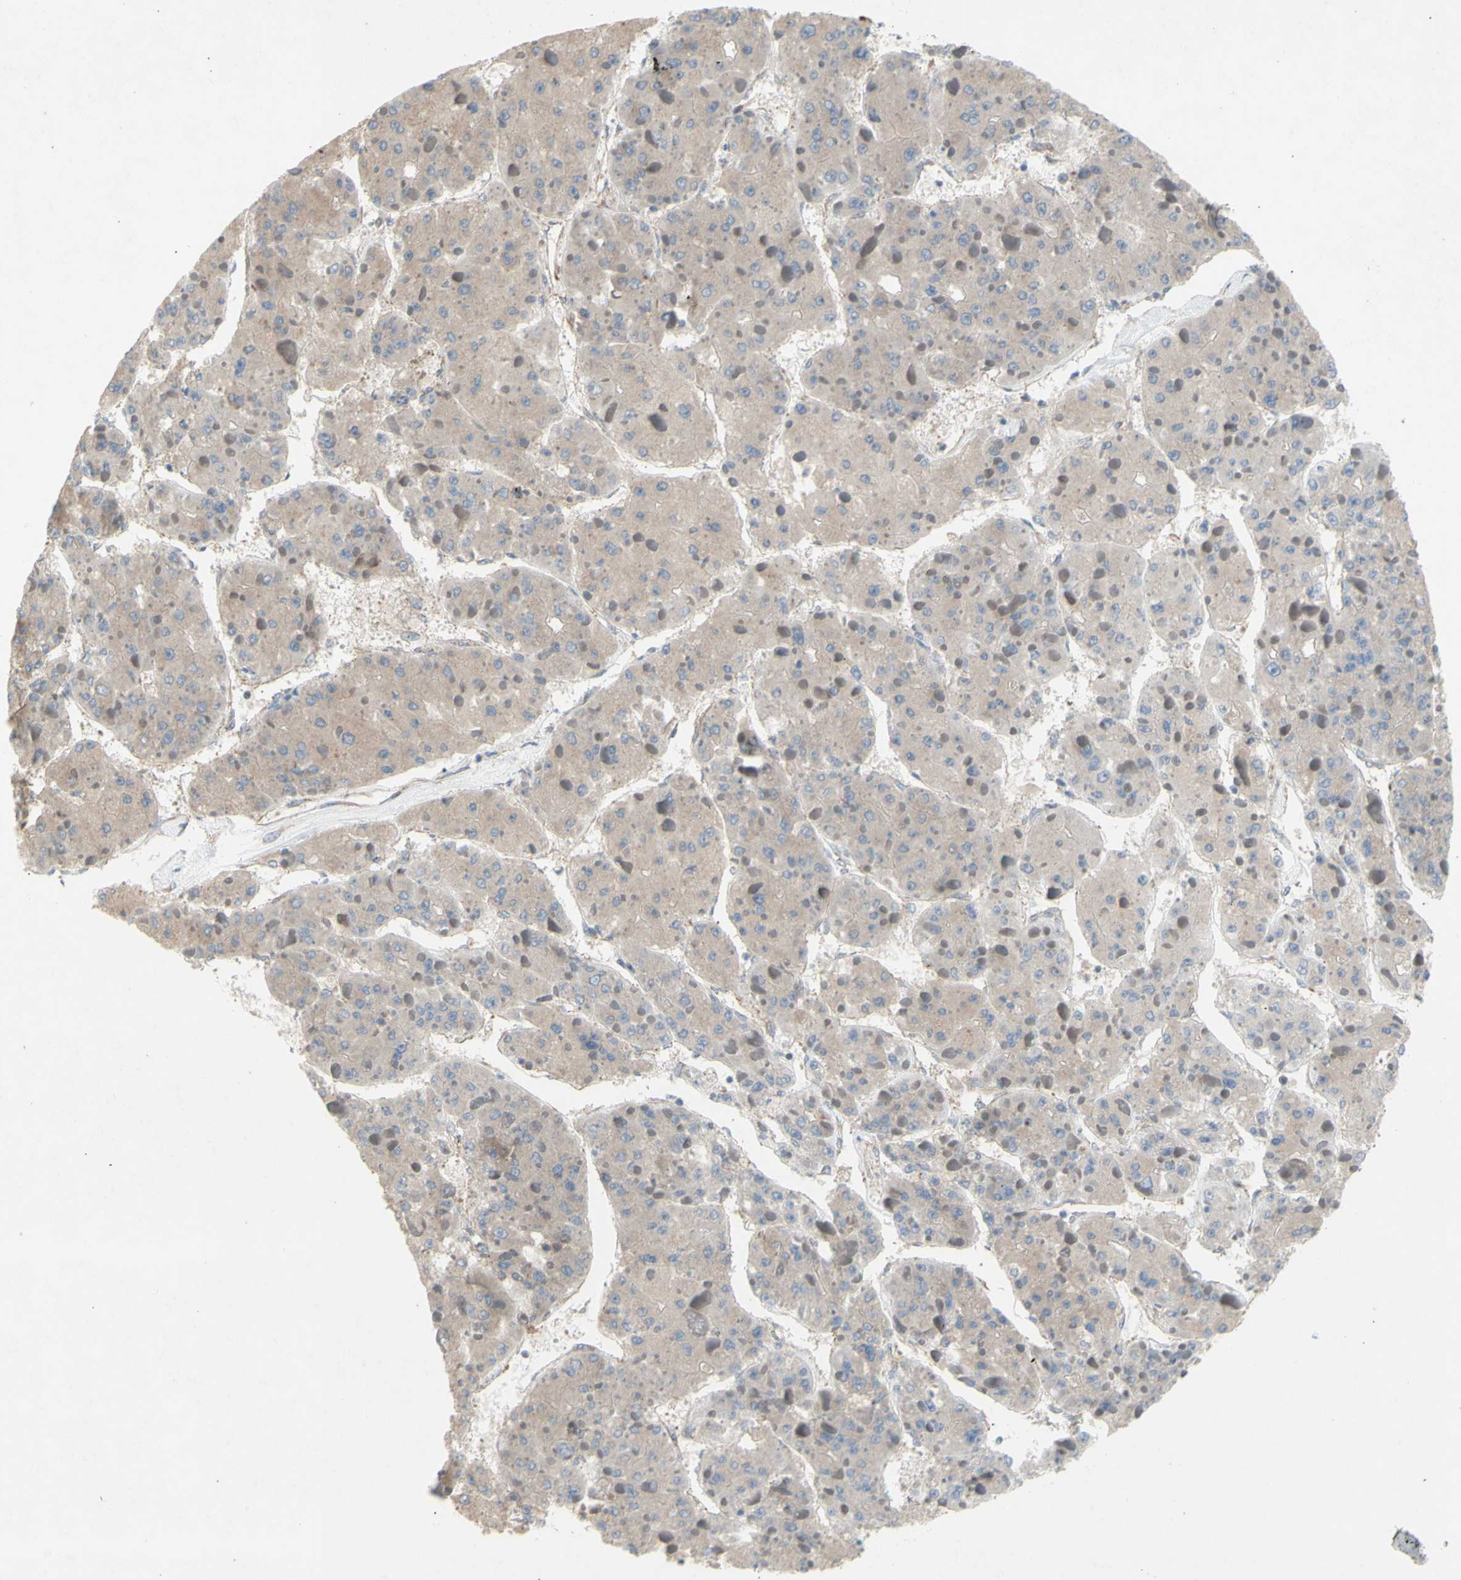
{"staining": {"intensity": "weak", "quantity": ">75%", "location": "cytoplasmic/membranous"}, "tissue": "liver cancer", "cell_type": "Tumor cells", "image_type": "cancer", "snomed": [{"axis": "morphology", "description": "Carcinoma, Hepatocellular, NOS"}, {"axis": "topography", "description": "Liver"}], "caption": "Protein analysis of liver cancer tissue reveals weak cytoplasmic/membranous positivity in about >75% of tumor cells.", "gene": "KLC1", "patient": {"sex": "female", "age": 73}}